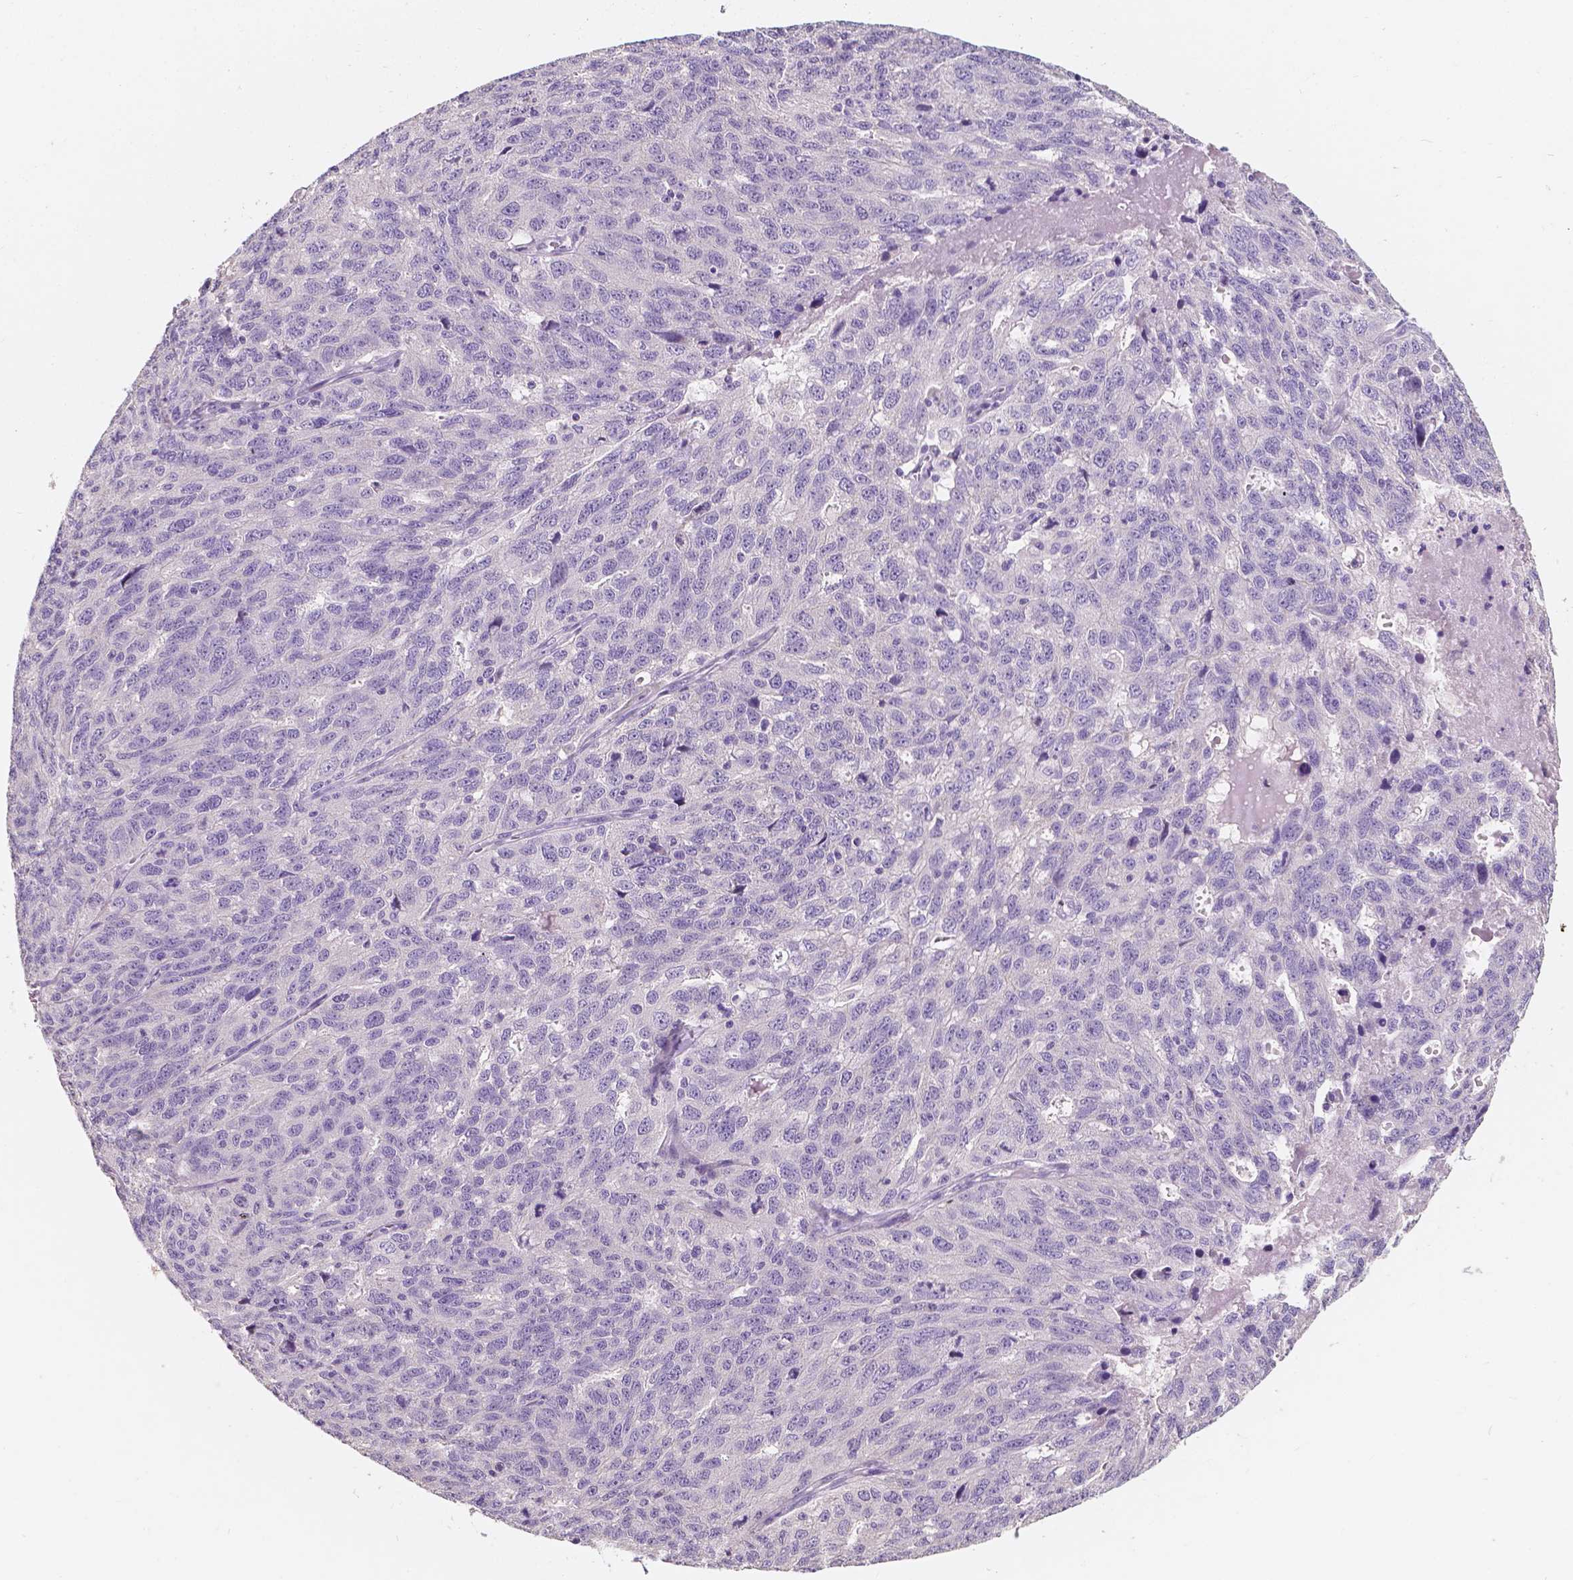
{"staining": {"intensity": "negative", "quantity": "none", "location": "none"}, "tissue": "ovarian cancer", "cell_type": "Tumor cells", "image_type": "cancer", "snomed": [{"axis": "morphology", "description": "Cystadenocarcinoma, serous, NOS"}, {"axis": "topography", "description": "Ovary"}], "caption": "Tumor cells are negative for protein expression in human ovarian serous cystadenocarcinoma.", "gene": "TAL1", "patient": {"sex": "female", "age": 71}}